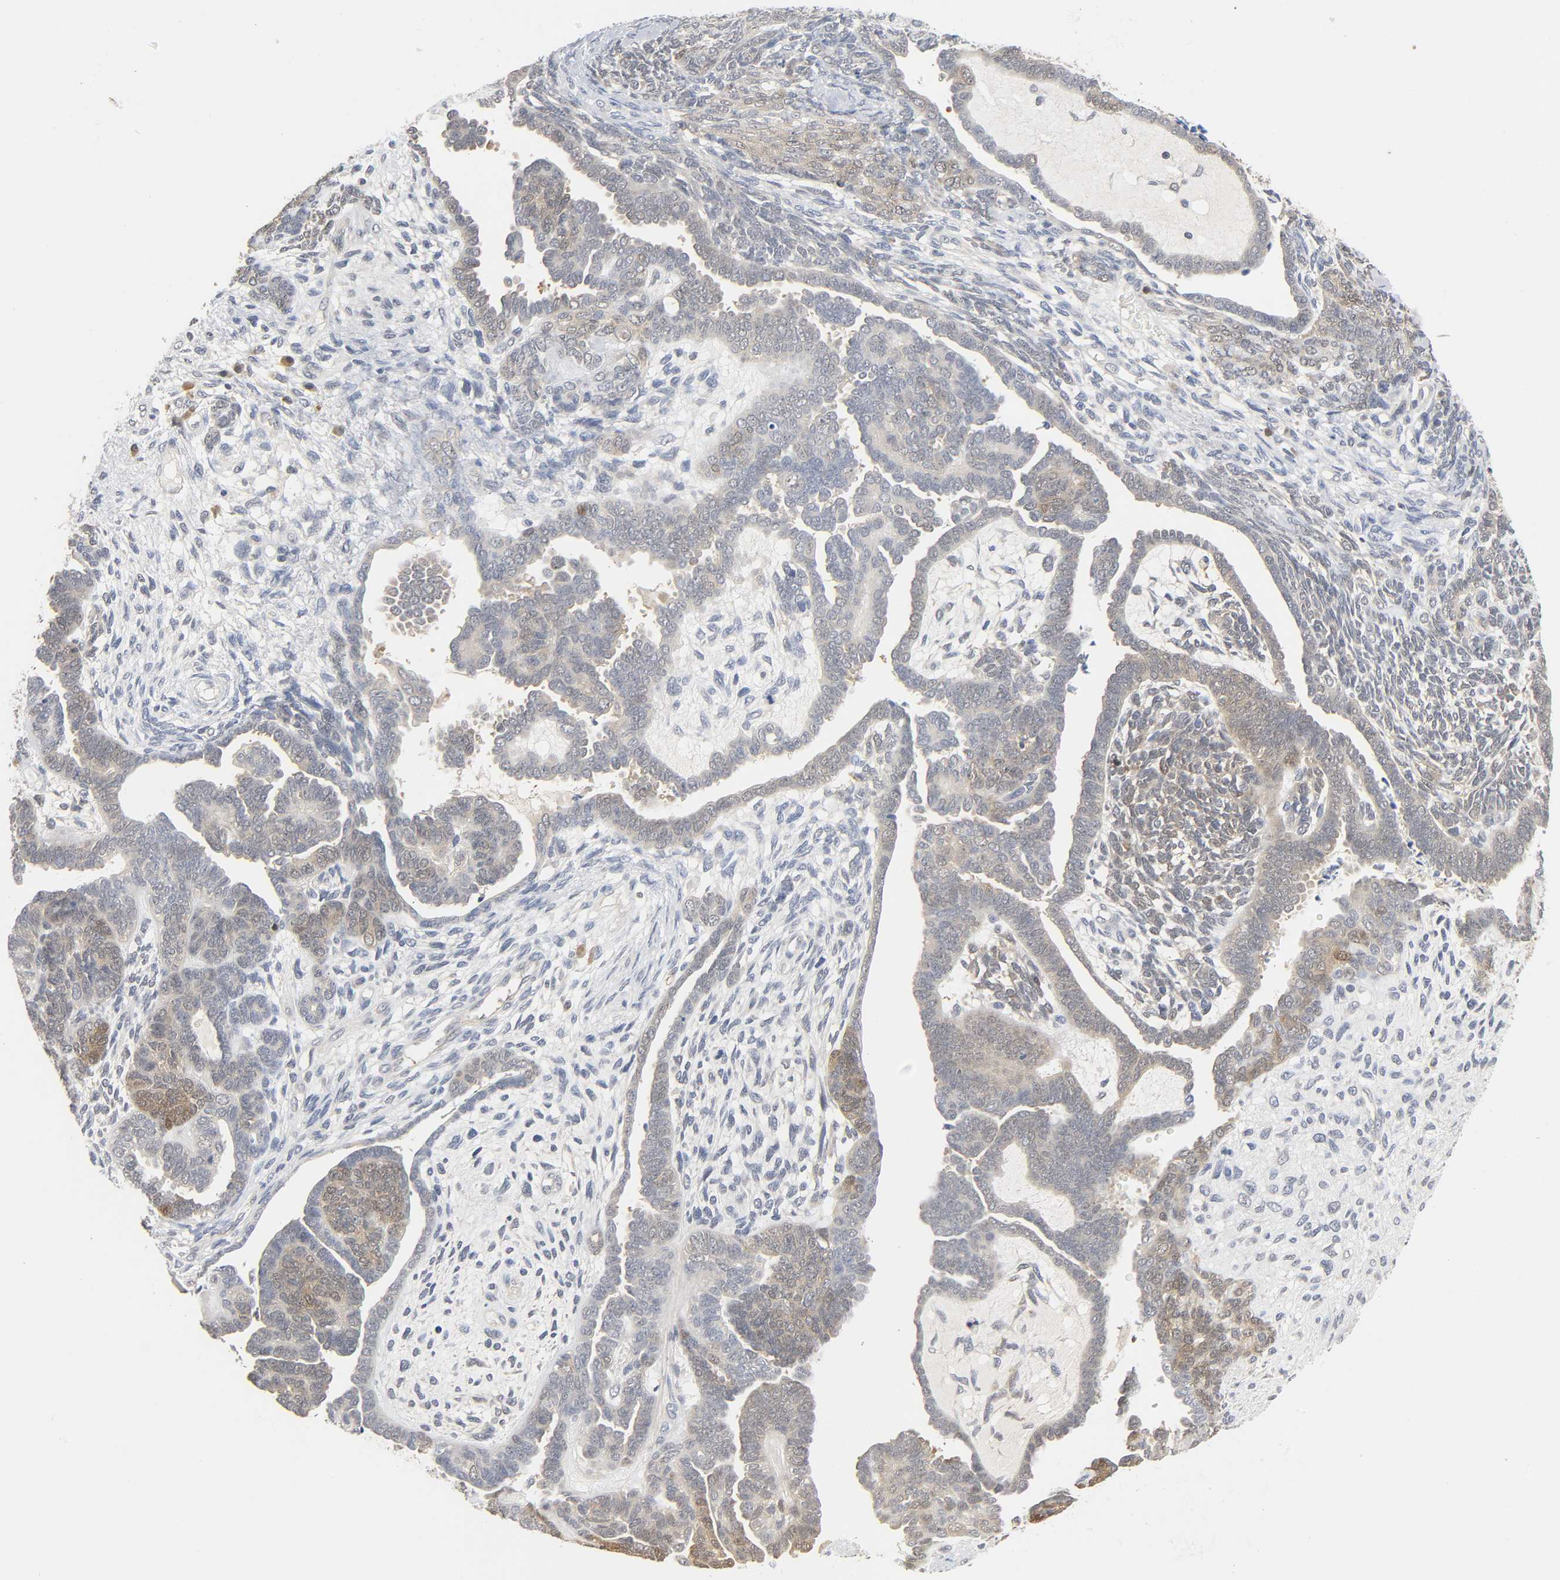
{"staining": {"intensity": "weak", "quantity": "<25%", "location": "cytoplasmic/membranous"}, "tissue": "endometrial cancer", "cell_type": "Tumor cells", "image_type": "cancer", "snomed": [{"axis": "morphology", "description": "Neoplasm, malignant, NOS"}, {"axis": "topography", "description": "Endometrium"}], "caption": "DAB (3,3'-diaminobenzidine) immunohistochemical staining of human endometrial cancer (malignant neoplasm) exhibits no significant expression in tumor cells. (Stains: DAB immunohistochemistry with hematoxylin counter stain, Microscopy: brightfield microscopy at high magnification).", "gene": "MIF", "patient": {"sex": "female", "age": 74}}